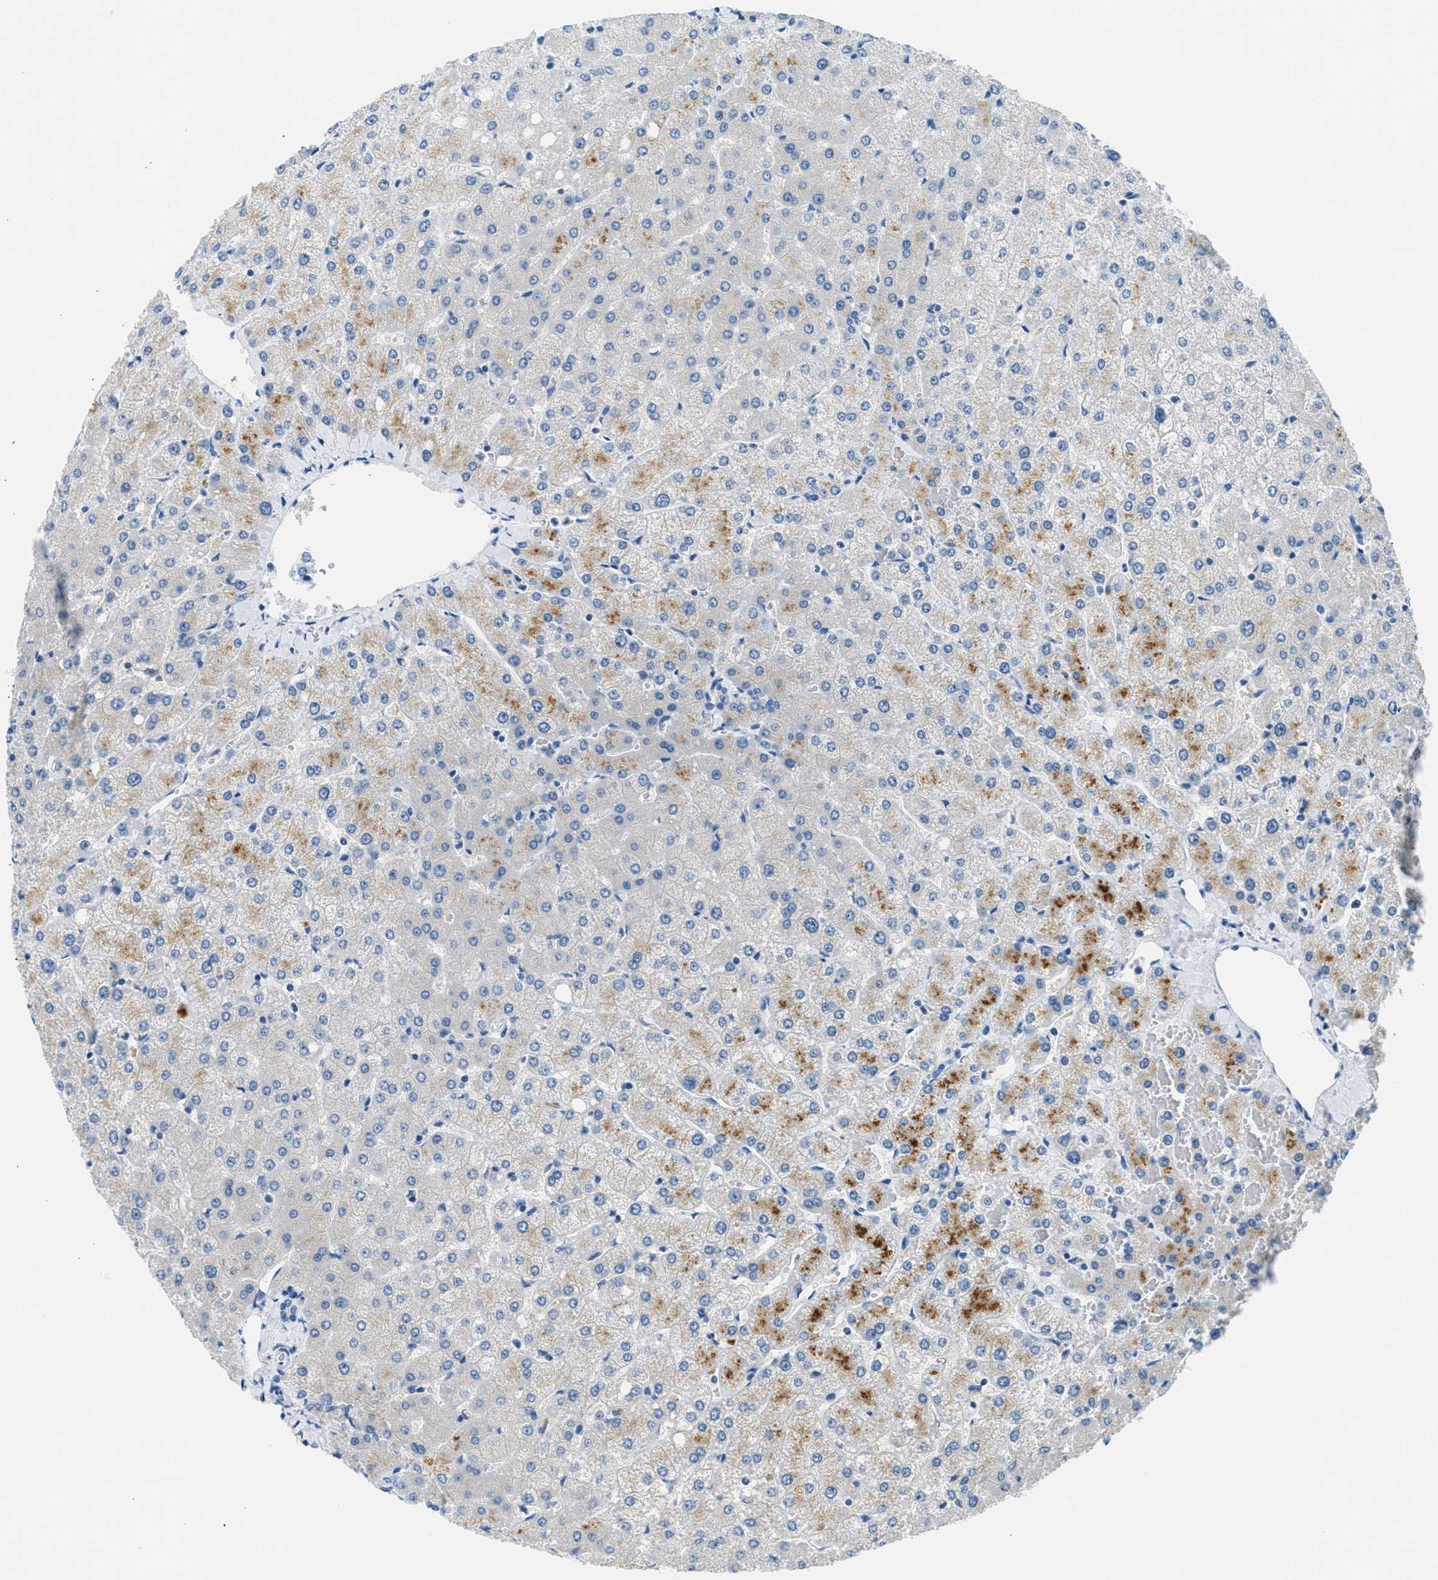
{"staining": {"intensity": "negative", "quantity": "none", "location": "none"}, "tissue": "liver", "cell_type": "Cholangiocytes", "image_type": "normal", "snomed": [{"axis": "morphology", "description": "Normal tissue, NOS"}, {"axis": "topography", "description": "Liver"}], "caption": "Human liver stained for a protein using immunohistochemistry (IHC) shows no positivity in cholangiocytes.", "gene": "CLDN18", "patient": {"sex": "female", "age": 54}}